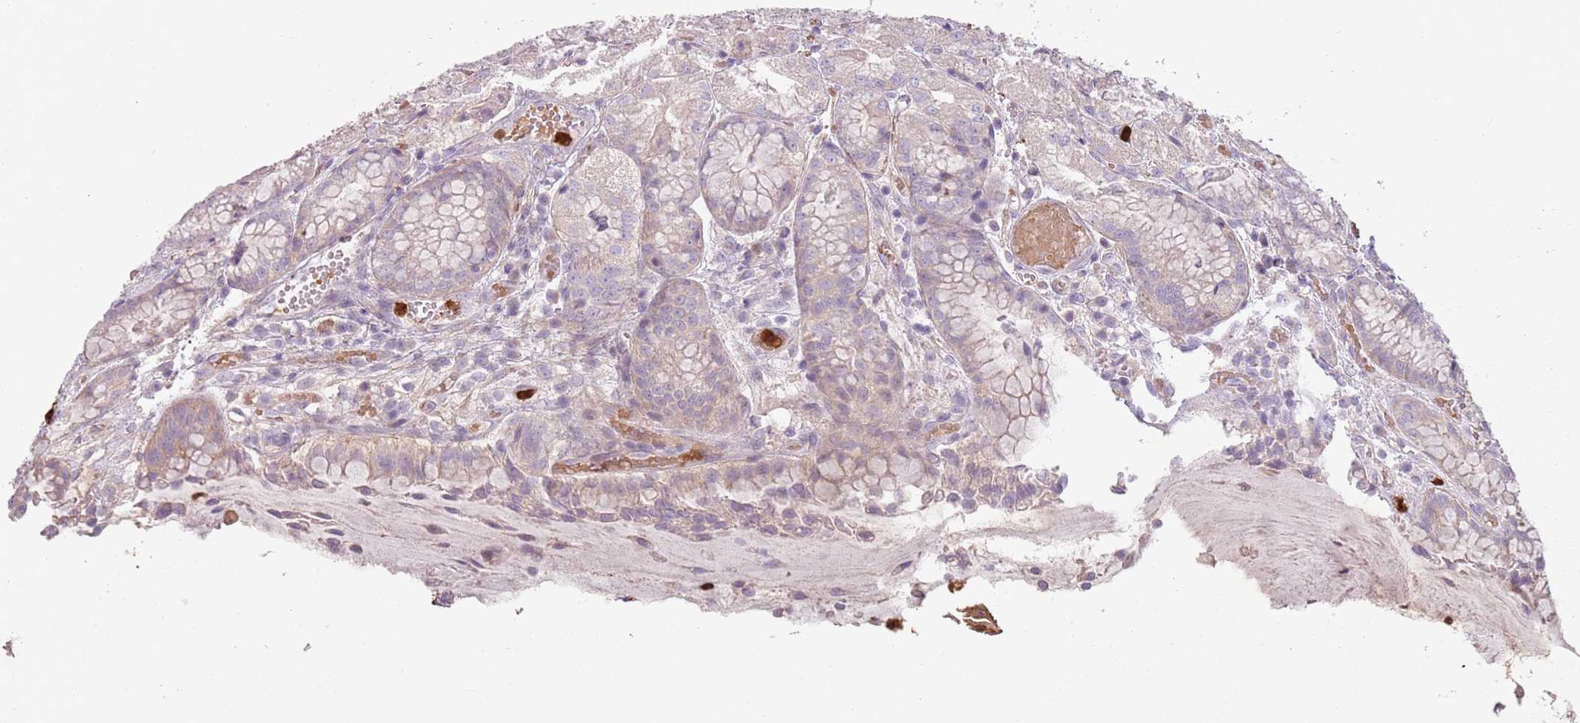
{"staining": {"intensity": "moderate", "quantity": "<25%", "location": "cytoplasmic/membranous"}, "tissue": "stomach", "cell_type": "Glandular cells", "image_type": "normal", "snomed": [{"axis": "morphology", "description": "Normal tissue, NOS"}, {"axis": "topography", "description": "Stomach, upper"}], "caption": "Protein expression analysis of benign stomach demonstrates moderate cytoplasmic/membranous positivity in about <25% of glandular cells. Immunohistochemistry (ihc) stains the protein in brown and the nuclei are stained blue.", "gene": "SPAG4", "patient": {"sex": "male", "age": 72}}